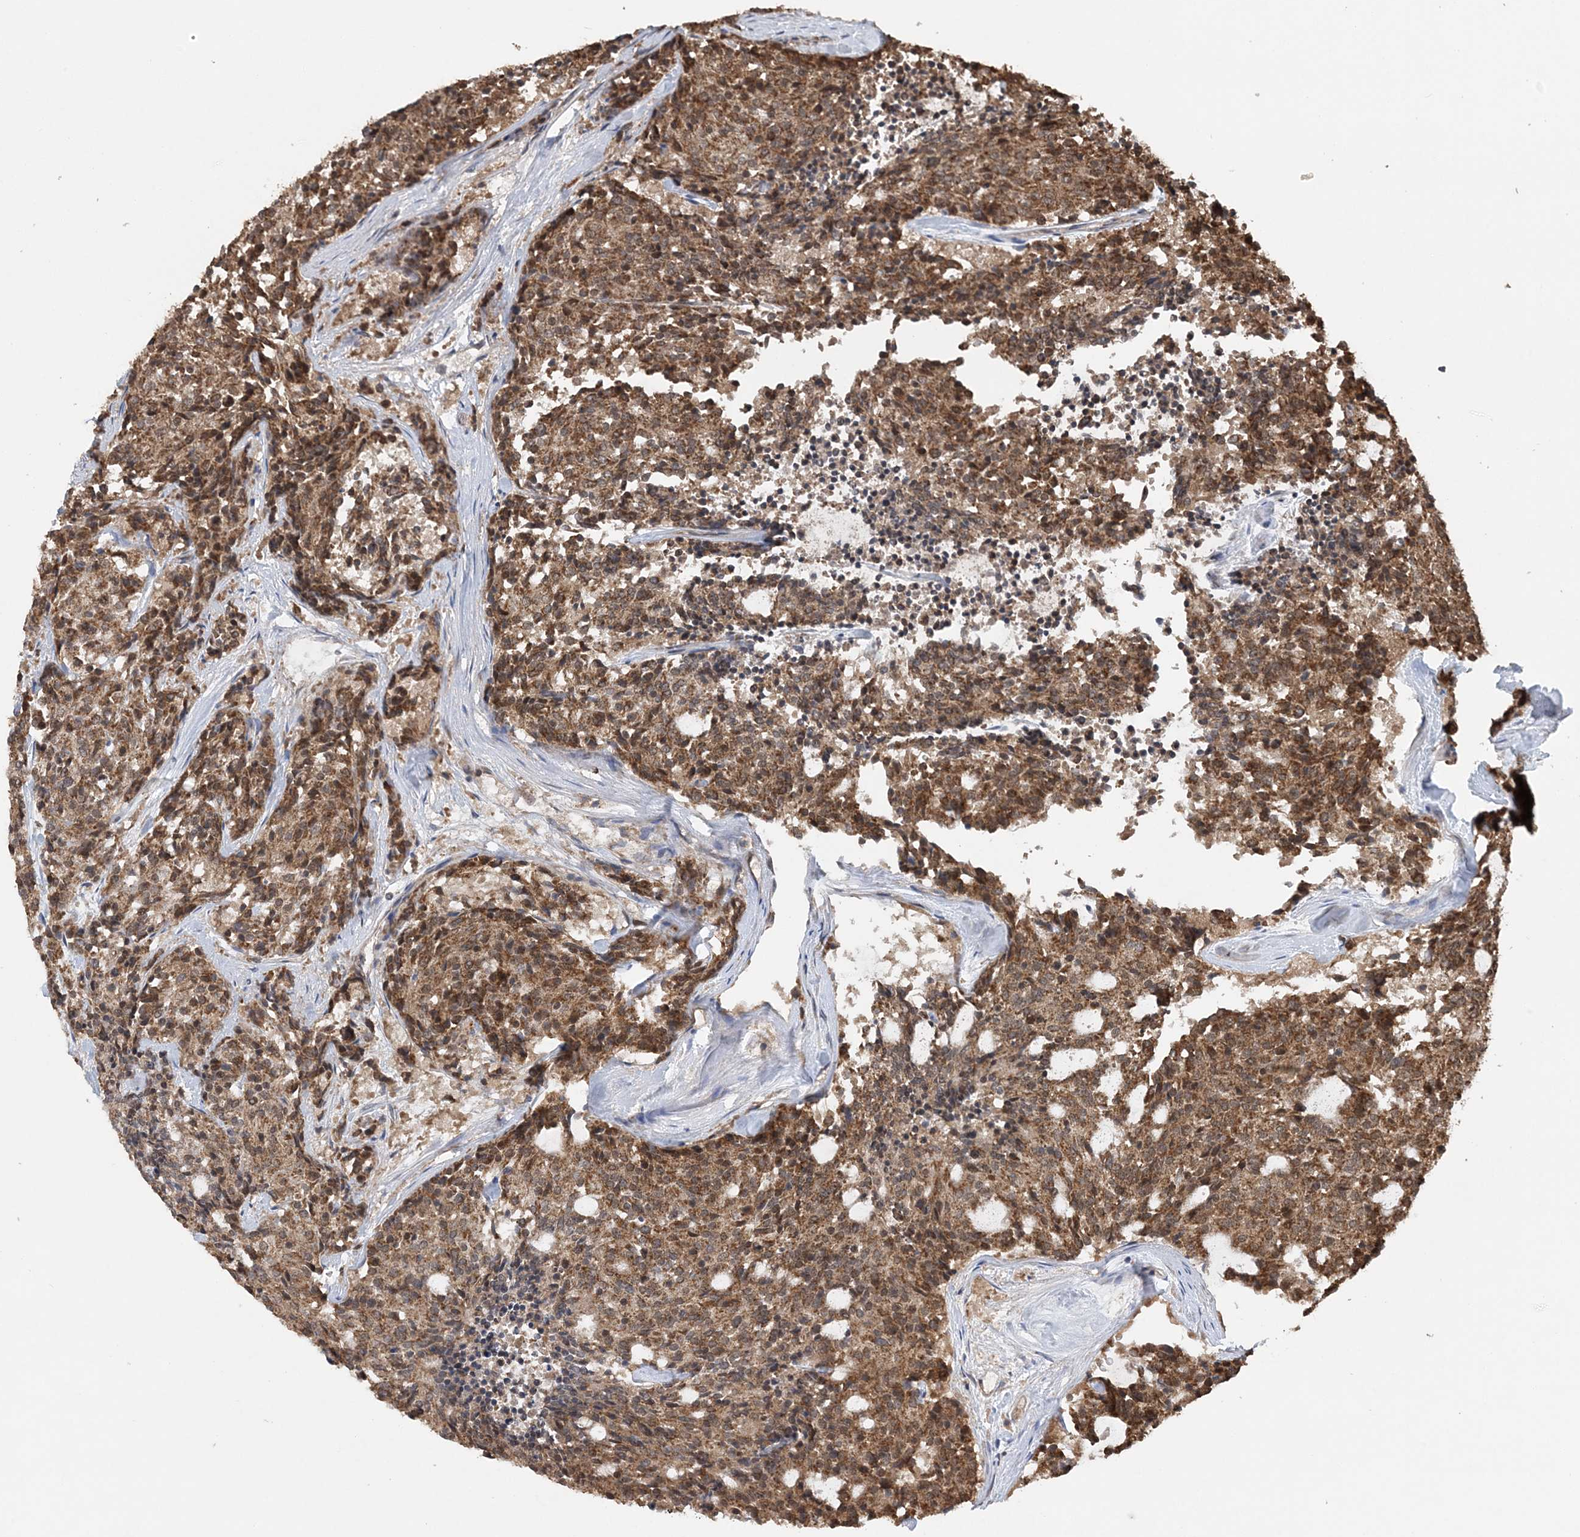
{"staining": {"intensity": "moderate", "quantity": ">75%", "location": "cytoplasmic/membranous"}, "tissue": "carcinoid", "cell_type": "Tumor cells", "image_type": "cancer", "snomed": [{"axis": "morphology", "description": "Carcinoid, malignant, NOS"}, {"axis": "topography", "description": "Pancreas"}], "caption": "Brown immunohistochemical staining in carcinoid shows moderate cytoplasmic/membranous positivity in approximately >75% of tumor cells. The staining was performed using DAB (3,3'-diaminobenzidine), with brown indicating positive protein expression. Nuclei are stained blue with hematoxylin.", "gene": "PCBP1", "patient": {"sex": "female", "age": 54}}